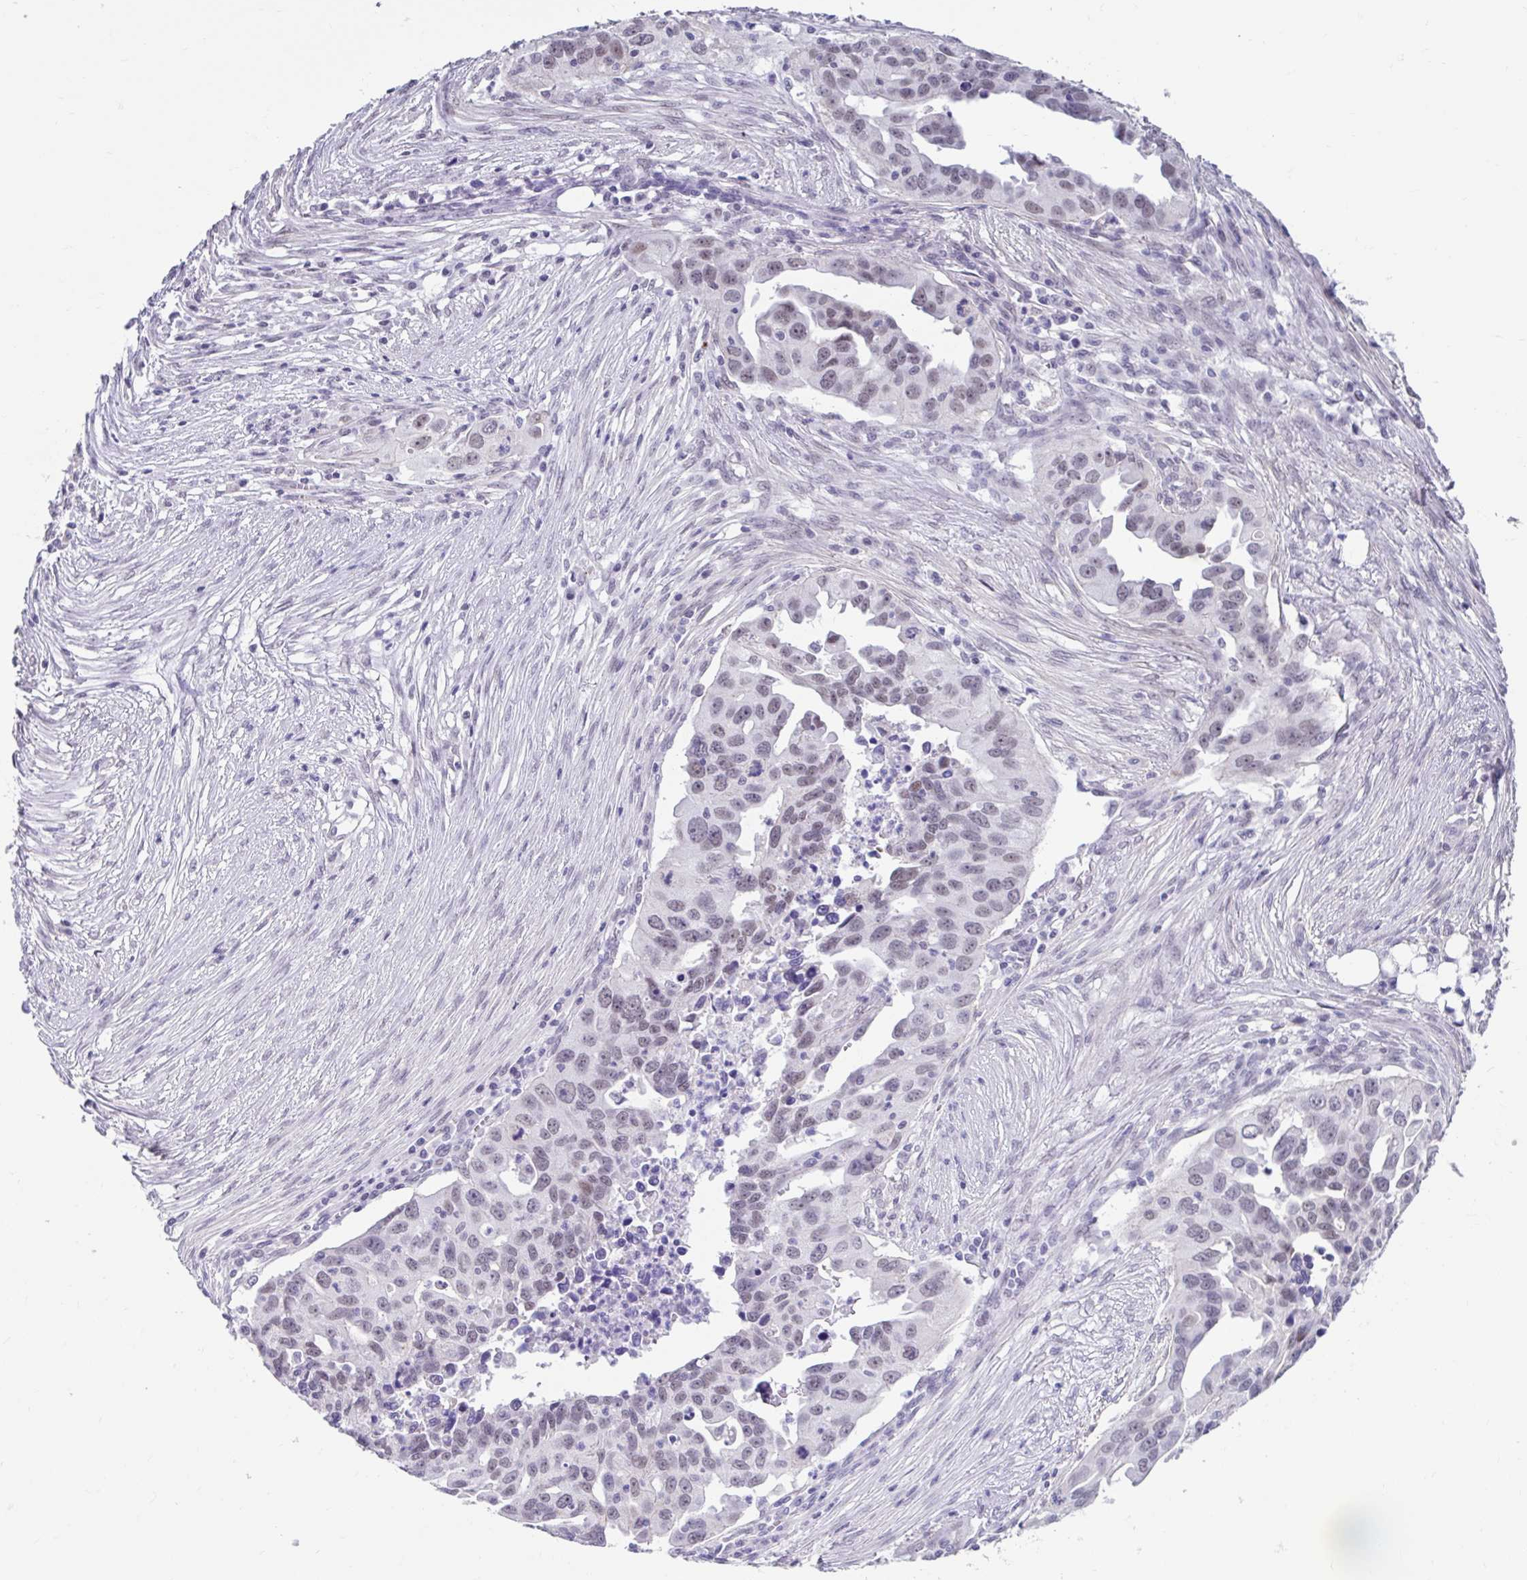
{"staining": {"intensity": "weak", "quantity": "25%-75%", "location": "nuclear"}, "tissue": "ovarian cancer", "cell_type": "Tumor cells", "image_type": "cancer", "snomed": [{"axis": "morphology", "description": "Carcinoma, endometroid"}, {"axis": "morphology", "description": "Cystadenocarcinoma, serous, NOS"}, {"axis": "topography", "description": "Ovary"}], "caption": "High-power microscopy captured an immunohistochemistry (IHC) micrograph of ovarian cancer, revealing weak nuclear expression in approximately 25%-75% of tumor cells. The protein of interest is stained brown, and the nuclei are stained in blue (DAB IHC with brightfield microscopy, high magnification).", "gene": "DCAF17", "patient": {"sex": "female", "age": 45}}